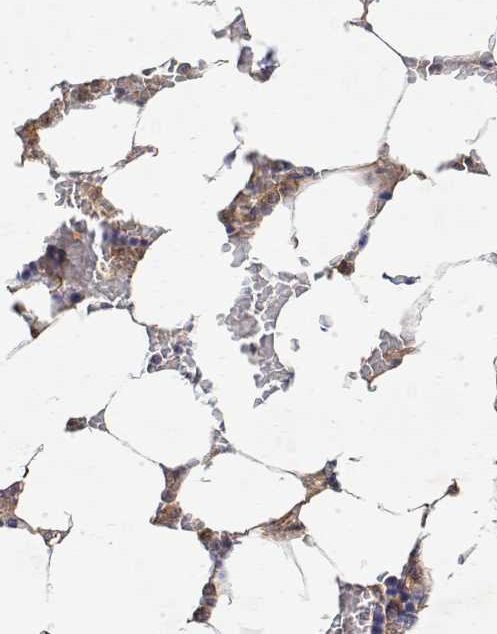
{"staining": {"intensity": "negative", "quantity": "none", "location": "none"}, "tissue": "bone marrow", "cell_type": "Hematopoietic cells", "image_type": "normal", "snomed": [{"axis": "morphology", "description": "Normal tissue, NOS"}, {"axis": "topography", "description": "Bone marrow"}], "caption": "The immunohistochemistry photomicrograph has no significant positivity in hematopoietic cells of bone marrow.", "gene": "SOWAHD", "patient": {"sex": "male", "age": 64}}